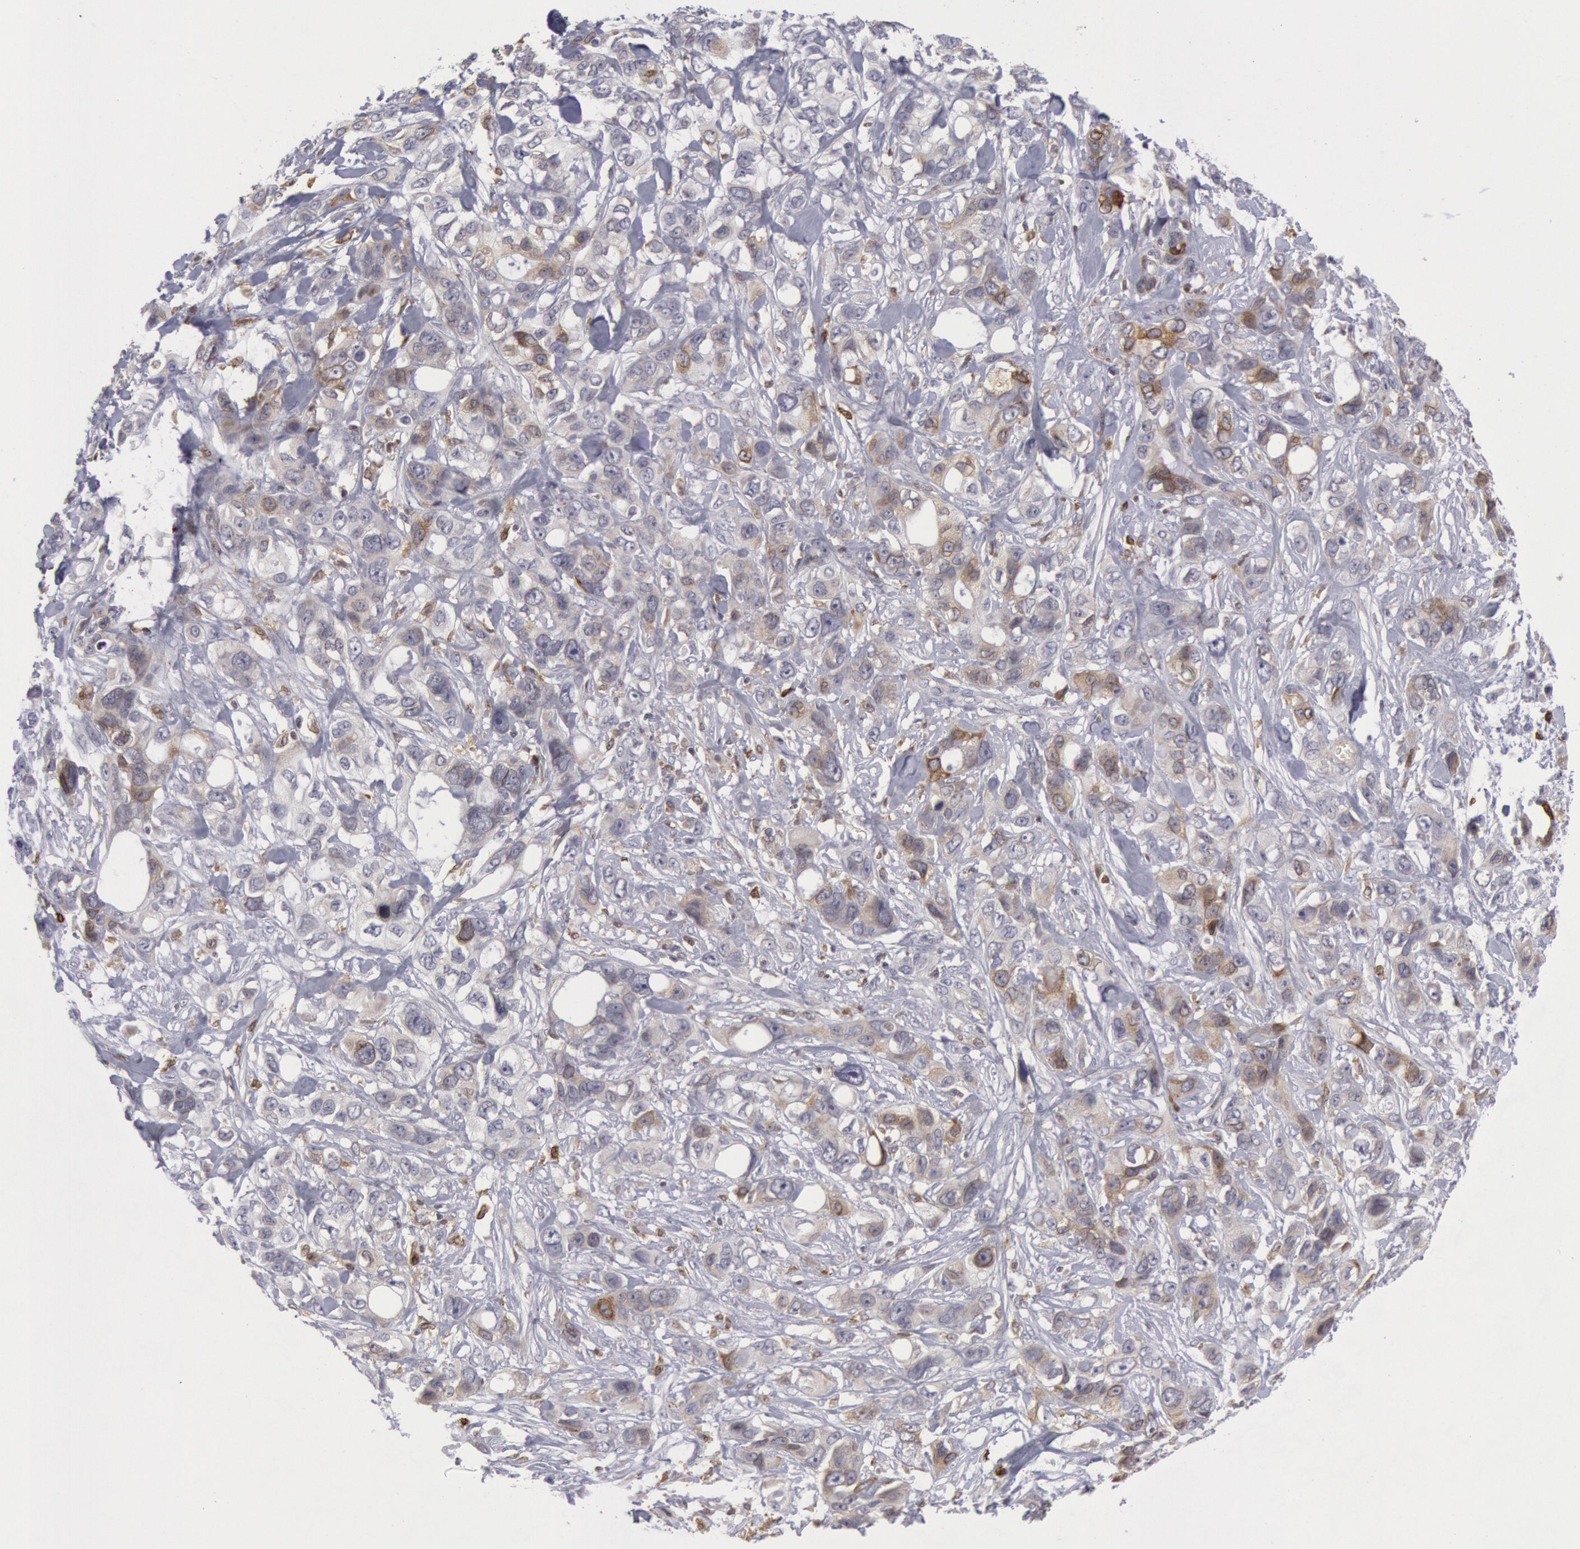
{"staining": {"intensity": "weak", "quantity": "<25%", "location": "cytoplasmic/membranous"}, "tissue": "stomach cancer", "cell_type": "Tumor cells", "image_type": "cancer", "snomed": [{"axis": "morphology", "description": "Adenocarcinoma, NOS"}, {"axis": "topography", "description": "Stomach, upper"}], "caption": "DAB (3,3'-diaminobenzidine) immunohistochemical staining of human stomach cancer (adenocarcinoma) shows no significant positivity in tumor cells.", "gene": "PTGS2", "patient": {"sex": "male", "age": 47}}